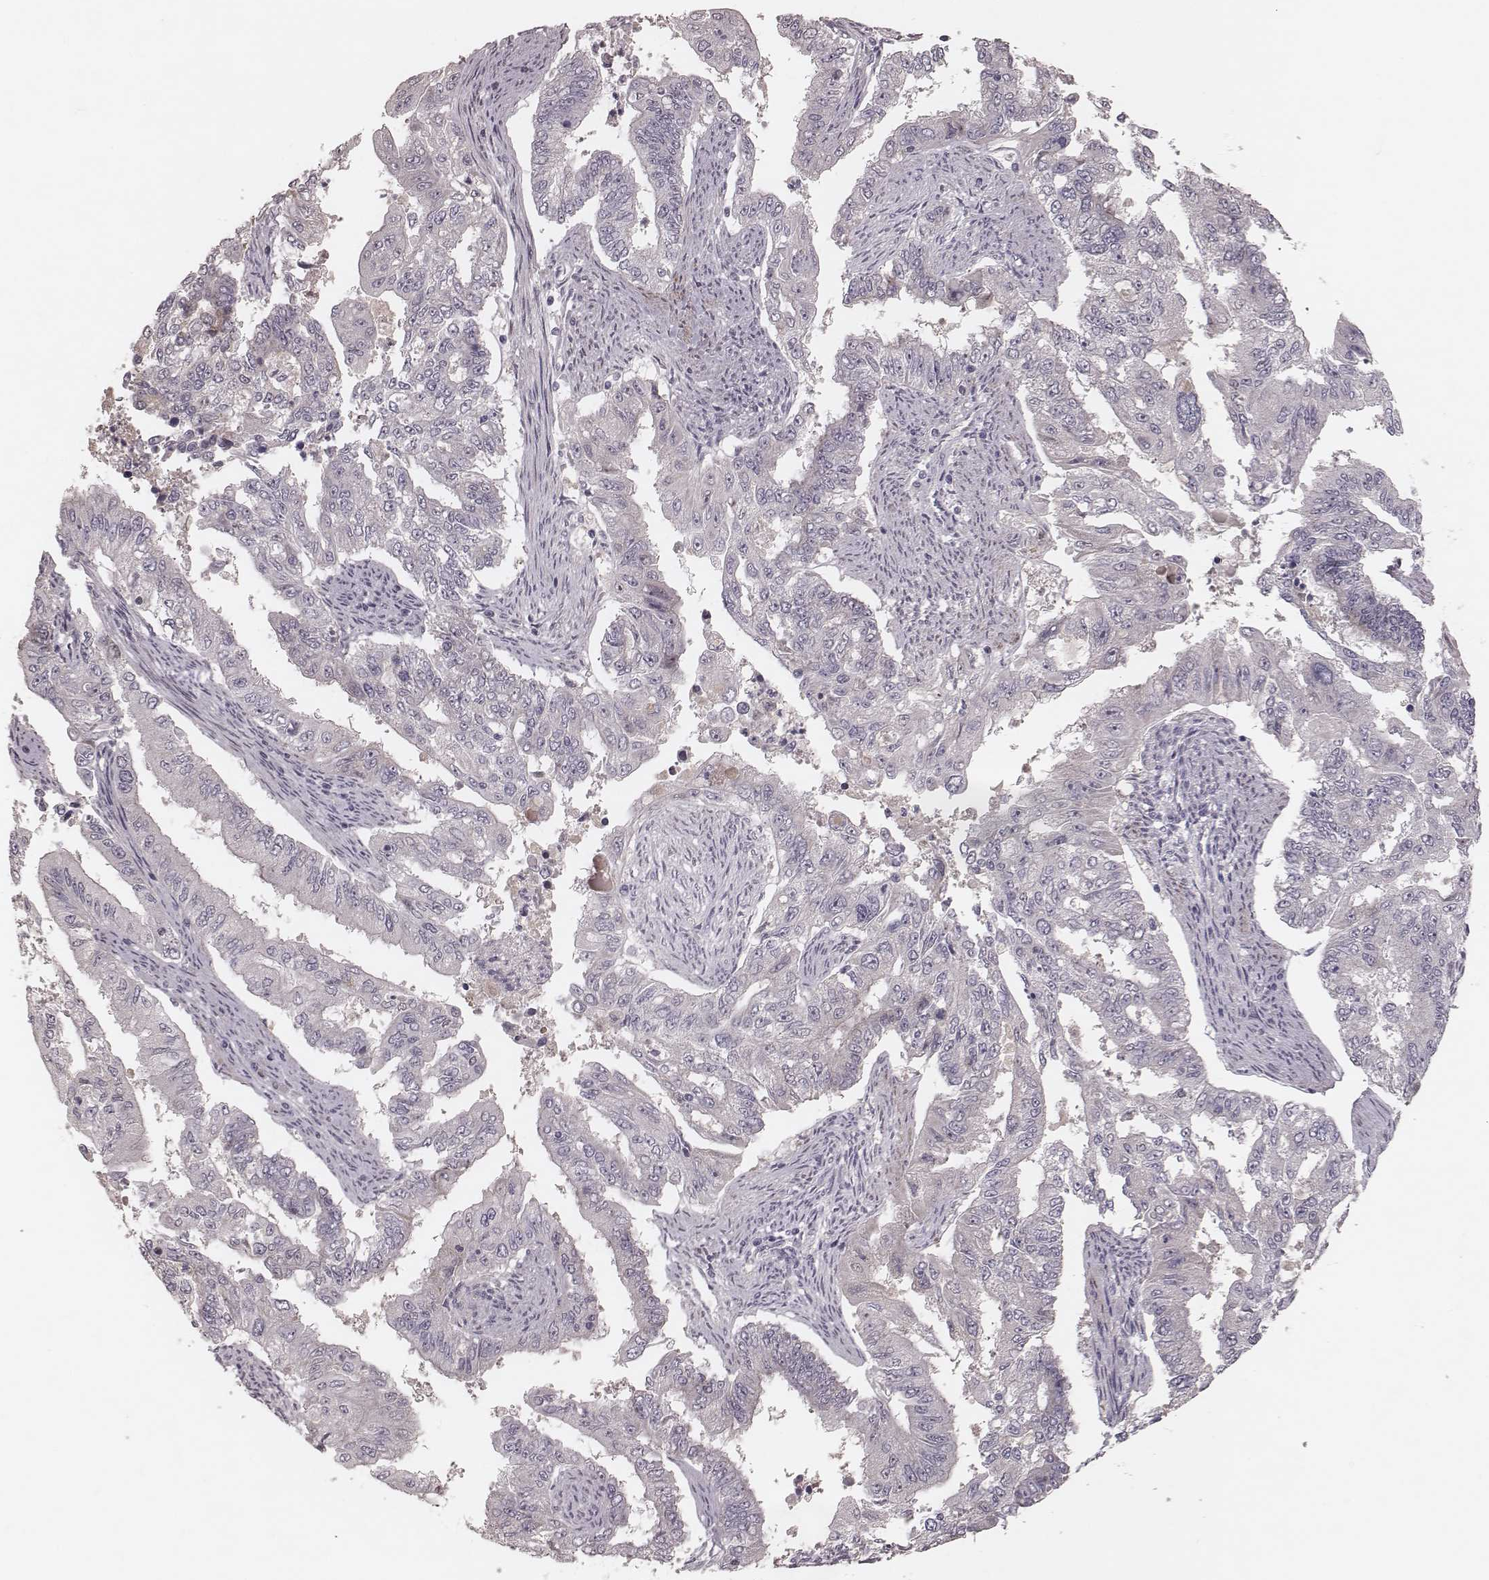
{"staining": {"intensity": "negative", "quantity": "none", "location": "none"}, "tissue": "endometrial cancer", "cell_type": "Tumor cells", "image_type": "cancer", "snomed": [{"axis": "morphology", "description": "Adenocarcinoma, NOS"}, {"axis": "topography", "description": "Uterus"}], "caption": "IHC micrograph of neoplastic tissue: human endometrial cancer (adenocarcinoma) stained with DAB exhibits no significant protein positivity in tumor cells.", "gene": "FAM13B", "patient": {"sex": "female", "age": 59}}